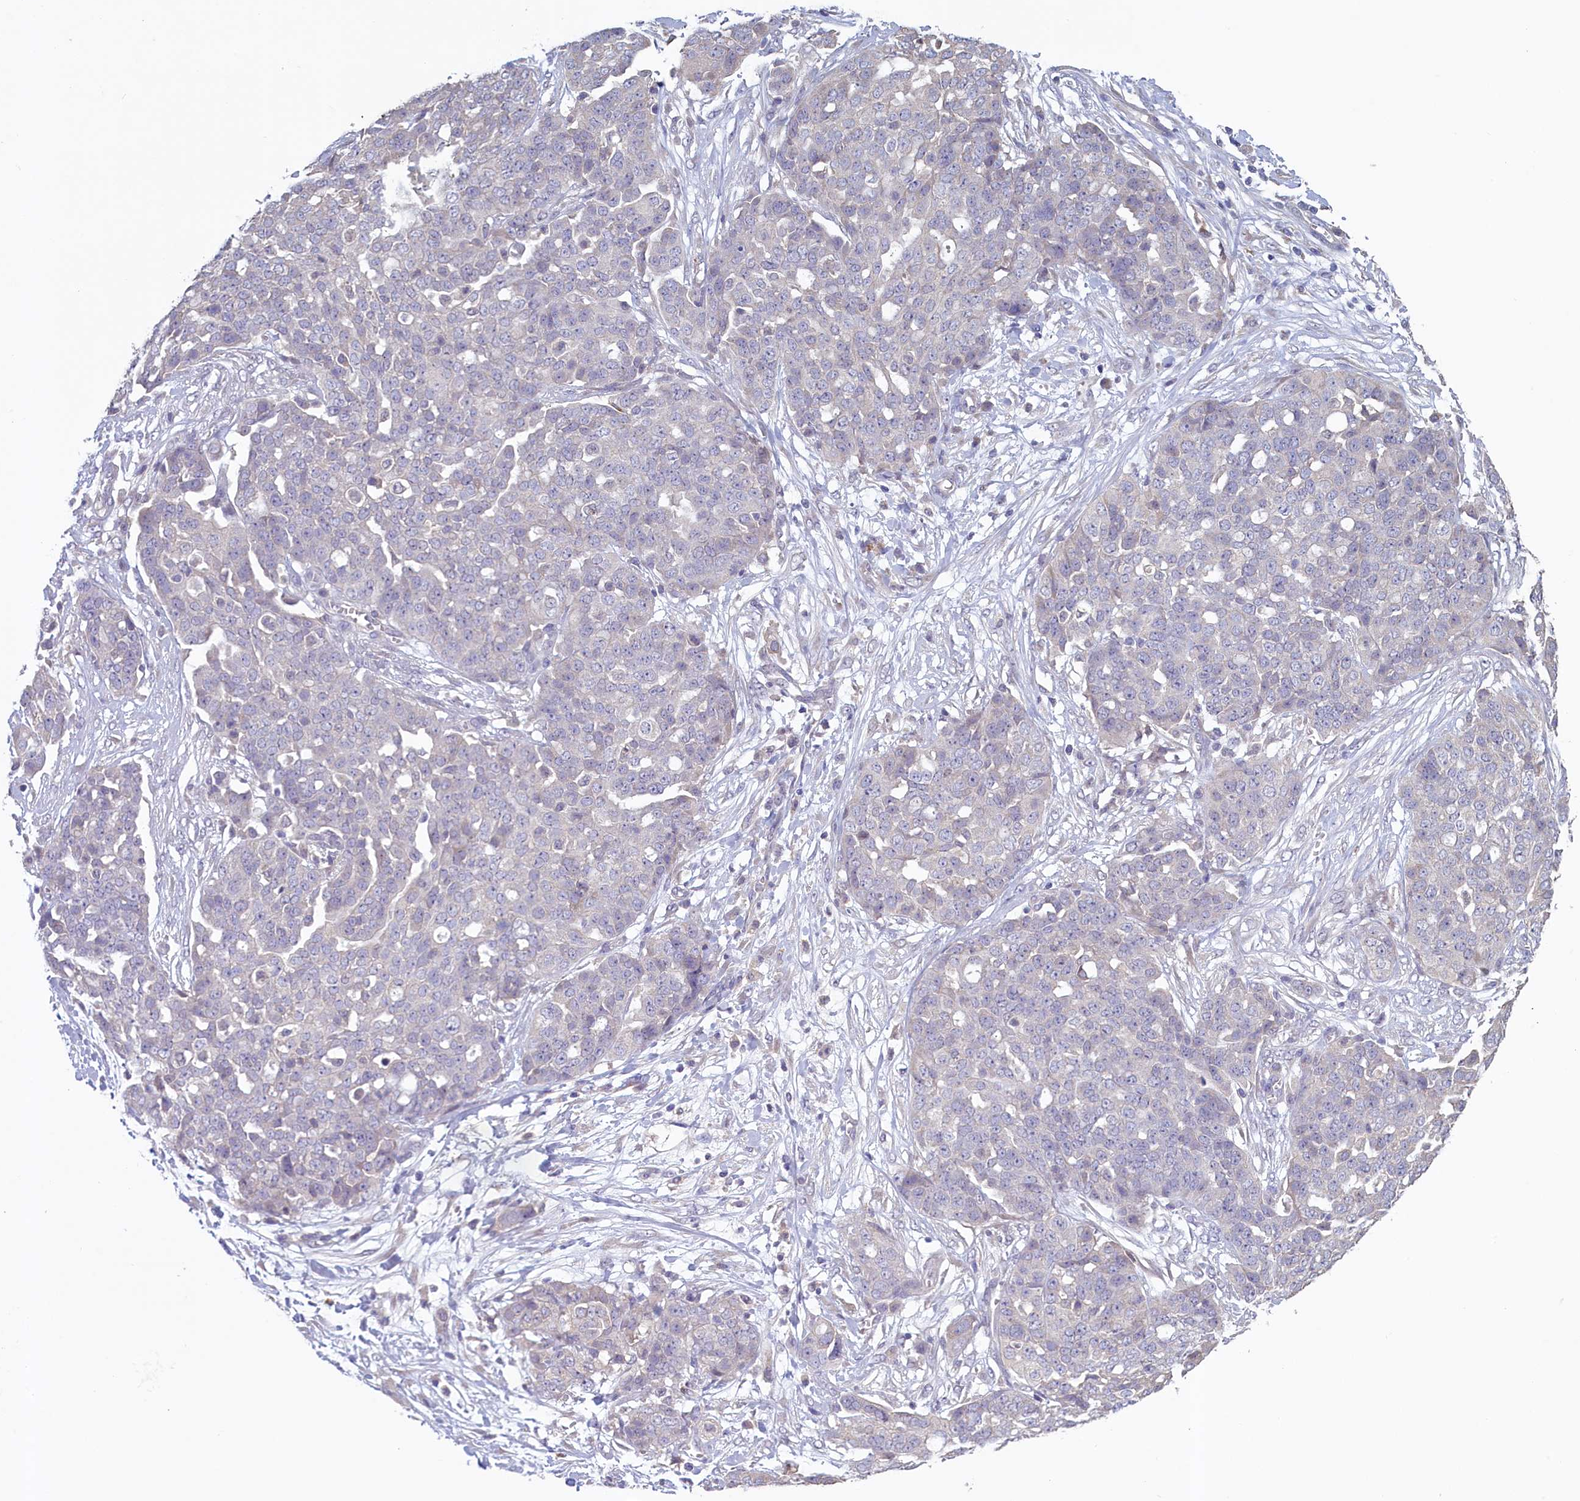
{"staining": {"intensity": "negative", "quantity": "none", "location": "none"}, "tissue": "ovarian cancer", "cell_type": "Tumor cells", "image_type": "cancer", "snomed": [{"axis": "morphology", "description": "Cystadenocarcinoma, serous, NOS"}, {"axis": "topography", "description": "Soft tissue"}, {"axis": "topography", "description": "Ovary"}], "caption": "Immunohistochemistry micrograph of ovarian serous cystadenocarcinoma stained for a protein (brown), which exhibits no expression in tumor cells. (IHC, brightfield microscopy, high magnification).", "gene": "ATF7IP2", "patient": {"sex": "female", "age": 57}}